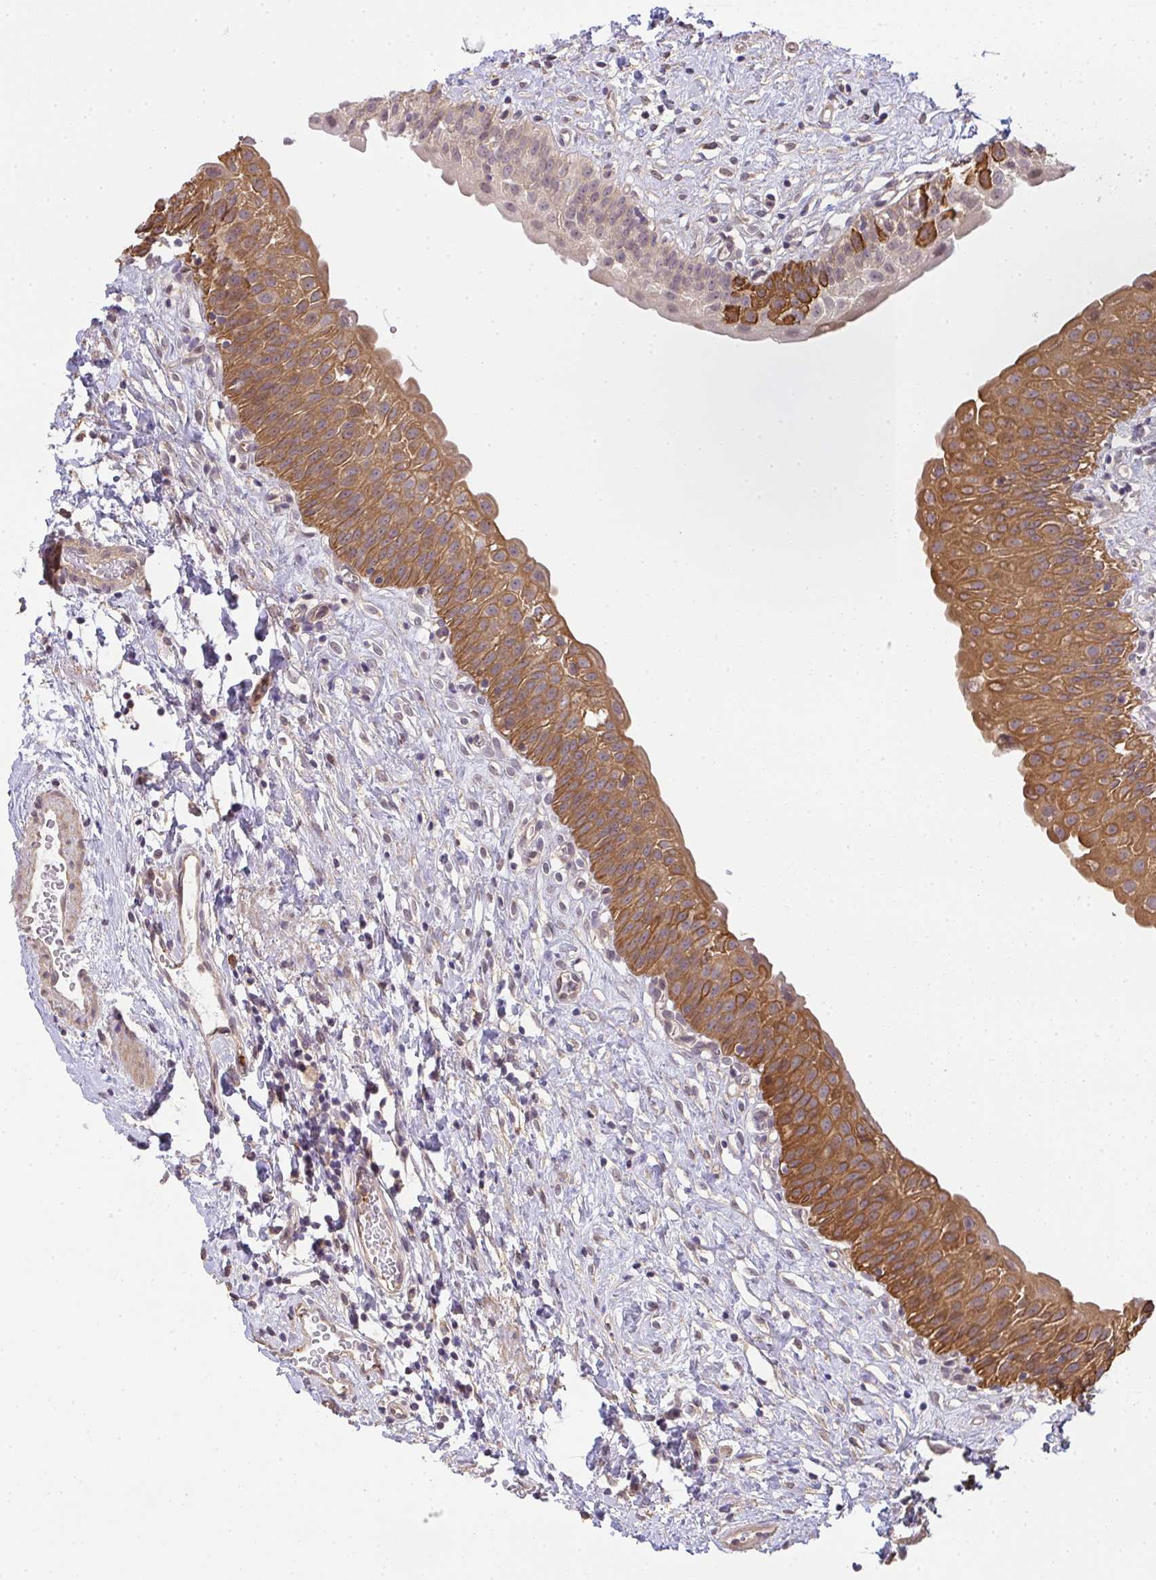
{"staining": {"intensity": "moderate", "quantity": ">75%", "location": "cytoplasmic/membranous"}, "tissue": "urinary bladder", "cell_type": "Urothelial cells", "image_type": "normal", "snomed": [{"axis": "morphology", "description": "Normal tissue, NOS"}, {"axis": "topography", "description": "Urinary bladder"}], "caption": "Urothelial cells show medium levels of moderate cytoplasmic/membranous expression in approximately >75% of cells in unremarkable urinary bladder. (IHC, brightfield microscopy, high magnification).", "gene": "EEF1AKMT1", "patient": {"sex": "male", "age": 51}}